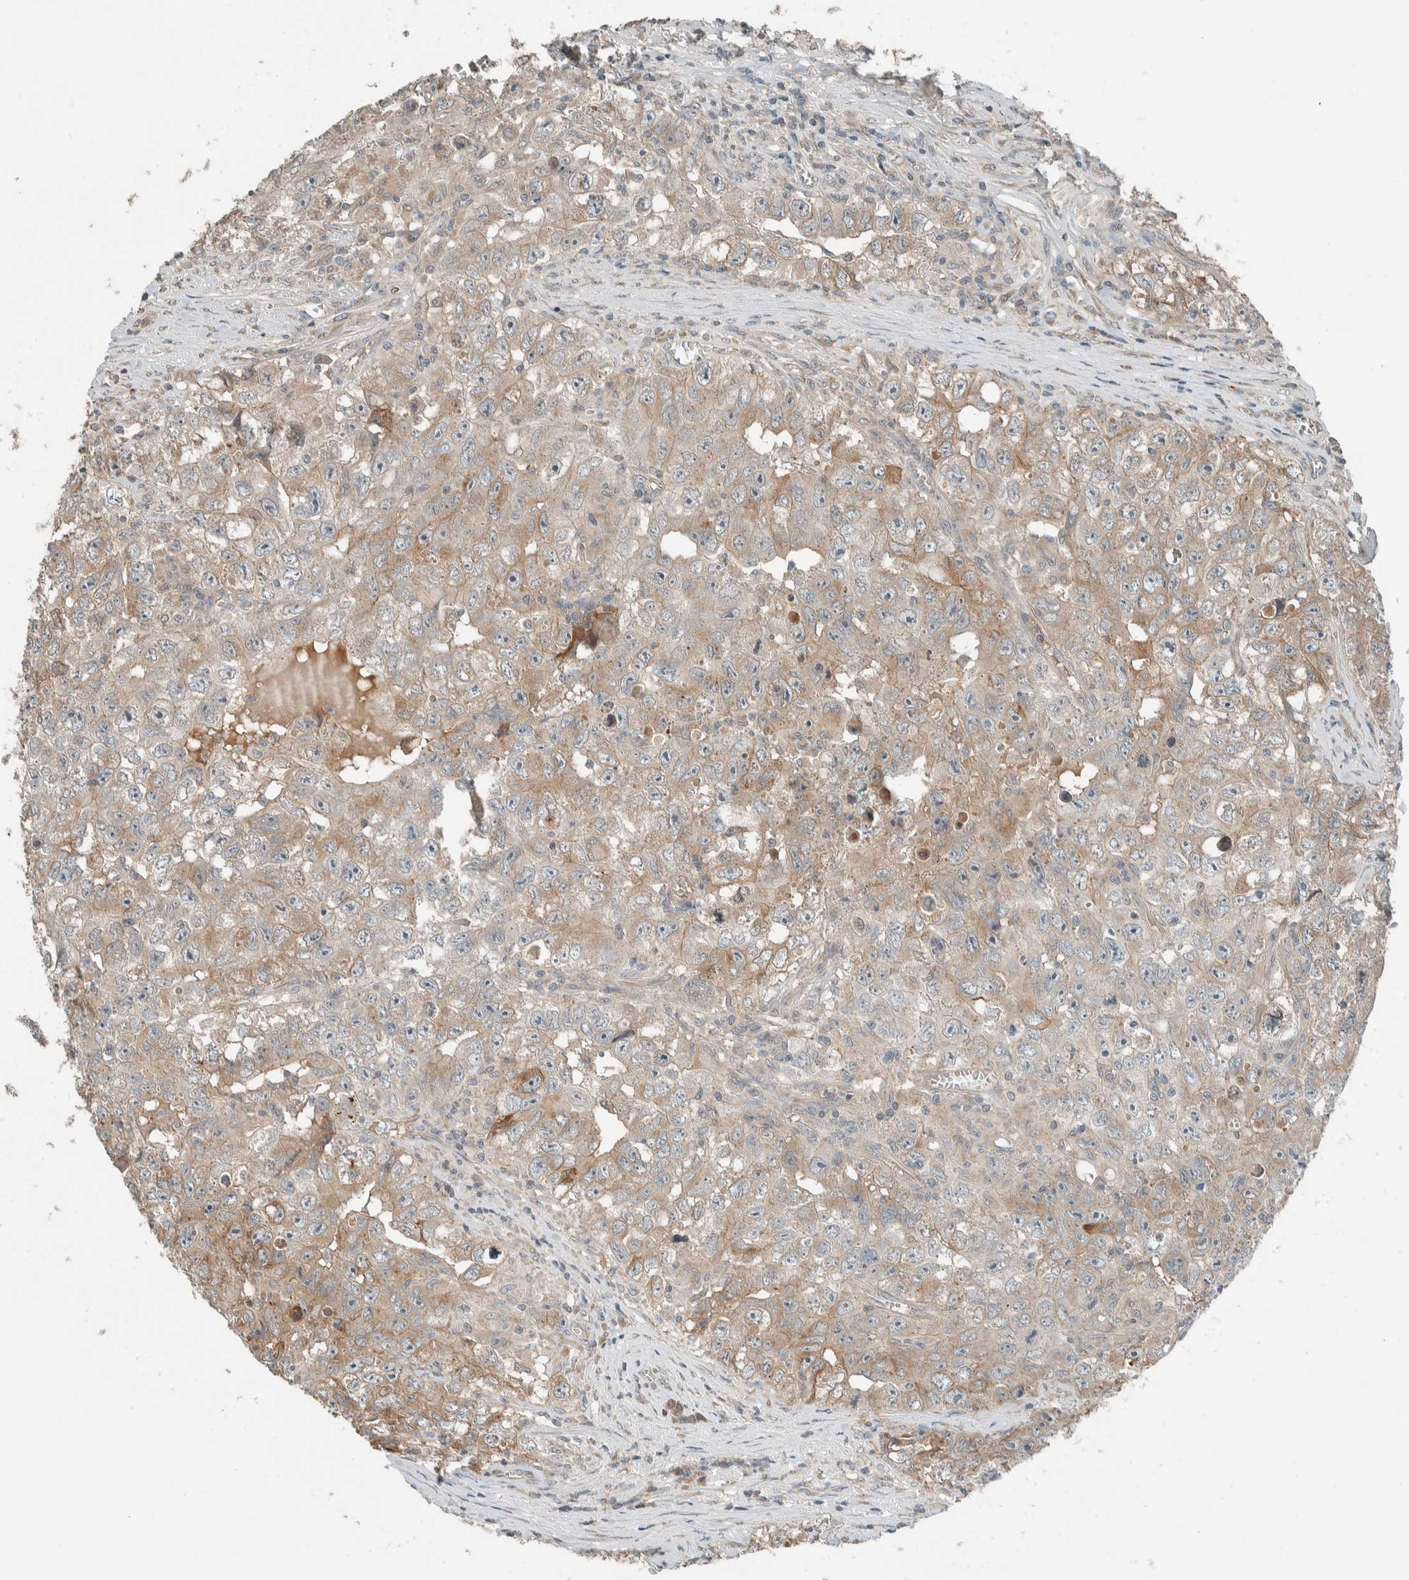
{"staining": {"intensity": "weak", "quantity": ">75%", "location": "cytoplasmic/membranous"}, "tissue": "testis cancer", "cell_type": "Tumor cells", "image_type": "cancer", "snomed": [{"axis": "morphology", "description": "Seminoma, NOS"}, {"axis": "morphology", "description": "Carcinoma, Embryonal, NOS"}, {"axis": "topography", "description": "Testis"}], "caption": "This micrograph demonstrates immunohistochemistry staining of human embryonal carcinoma (testis), with low weak cytoplasmic/membranous expression in approximately >75% of tumor cells.", "gene": "NBR1", "patient": {"sex": "male", "age": 43}}